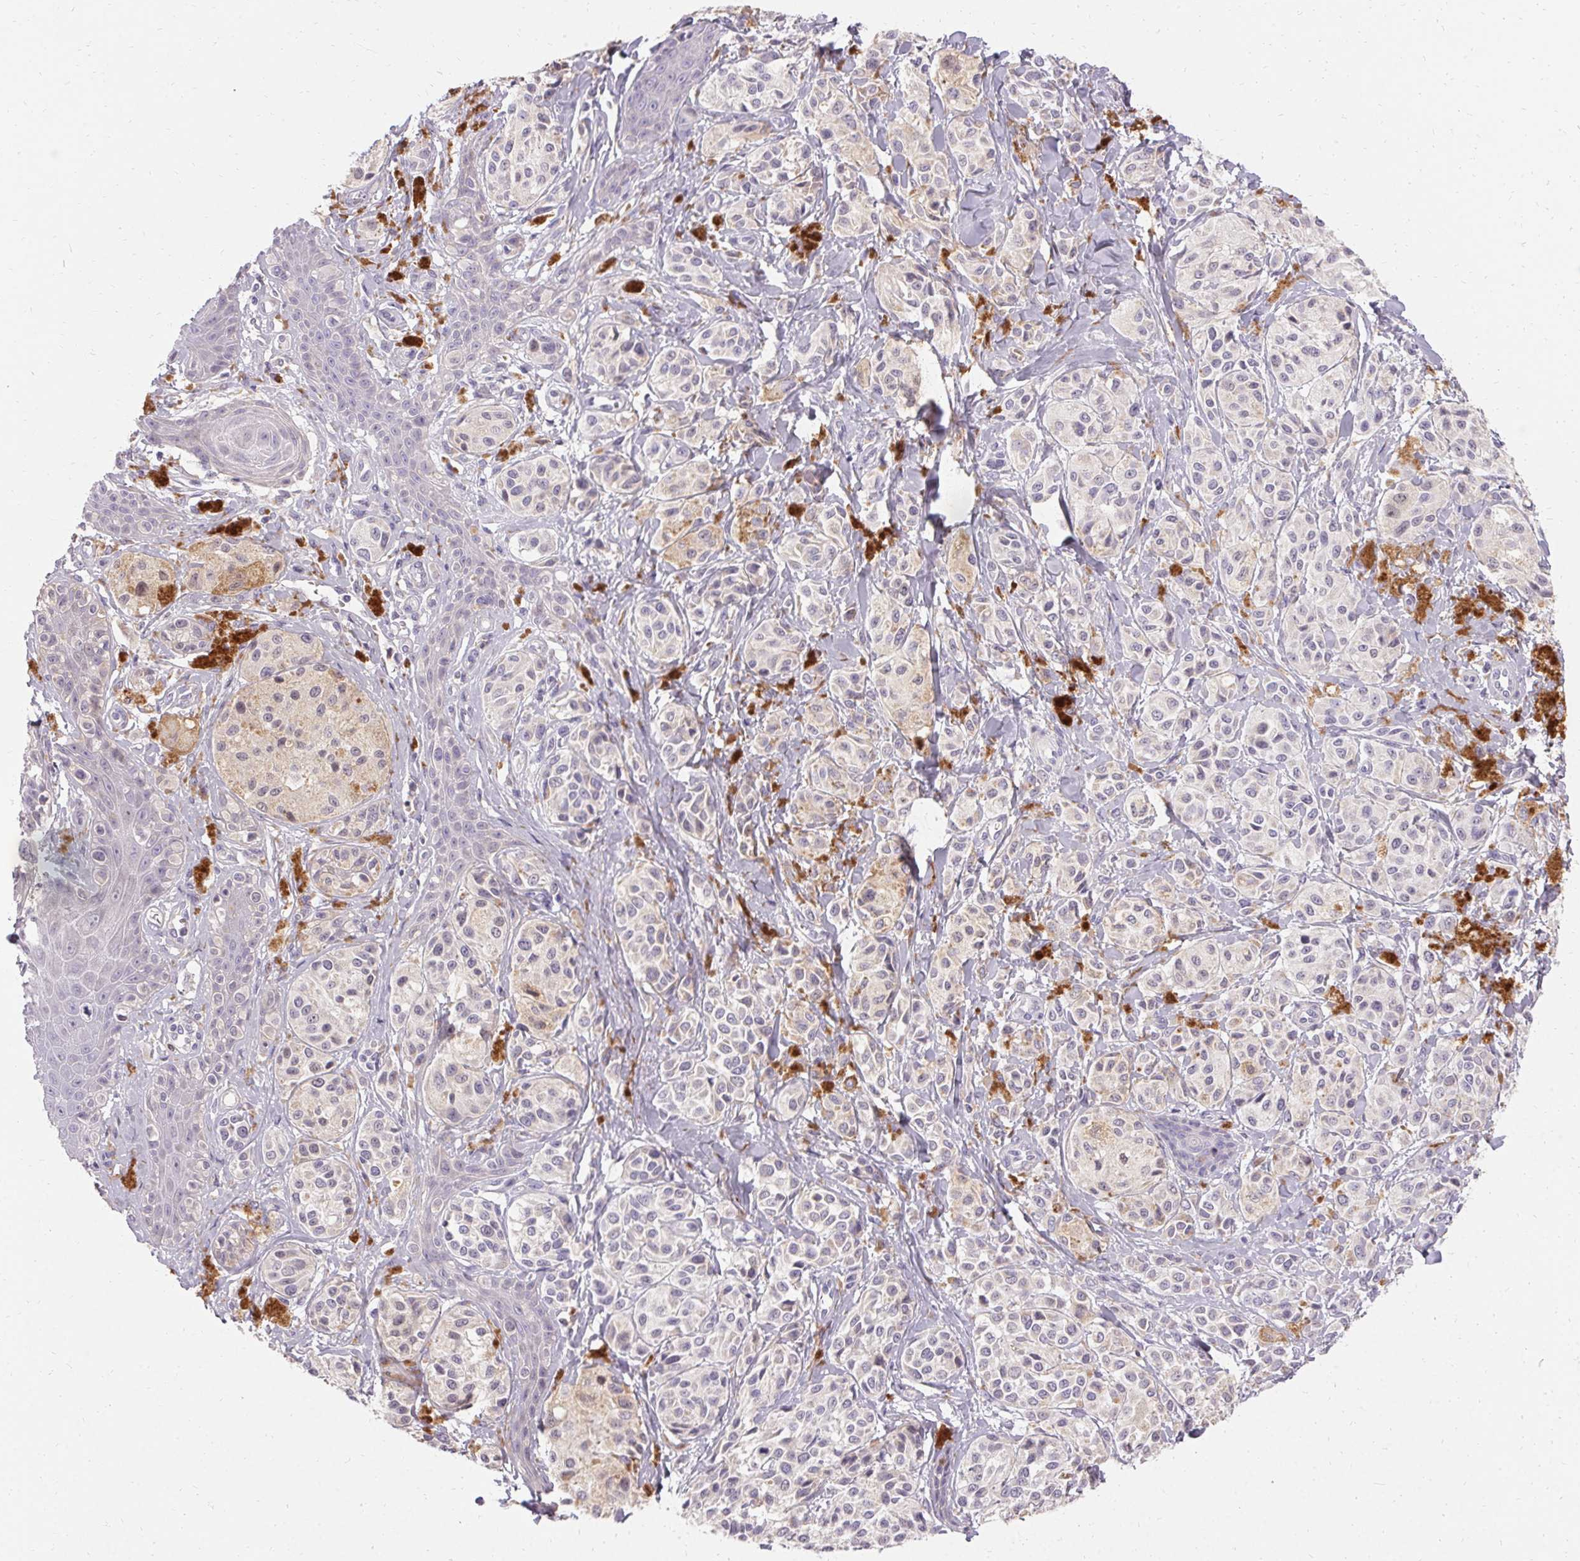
{"staining": {"intensity": "negative", "quantity": "none", "location": "none"}, "tissue": "melanoma", "cell_type": "Tumor cells", "image_type": "cancer", "snomed": [{"axis": "morphology", "description": "Malignant melanoma, NOS"}, {"axis": "topography", "description": "Skin"}], "caption": "The histopathology image demonstrates no significant expression in tumor cells of melanoma.", "gene": "TRIP13", "patient": {"sex": "female", "age": 80}}